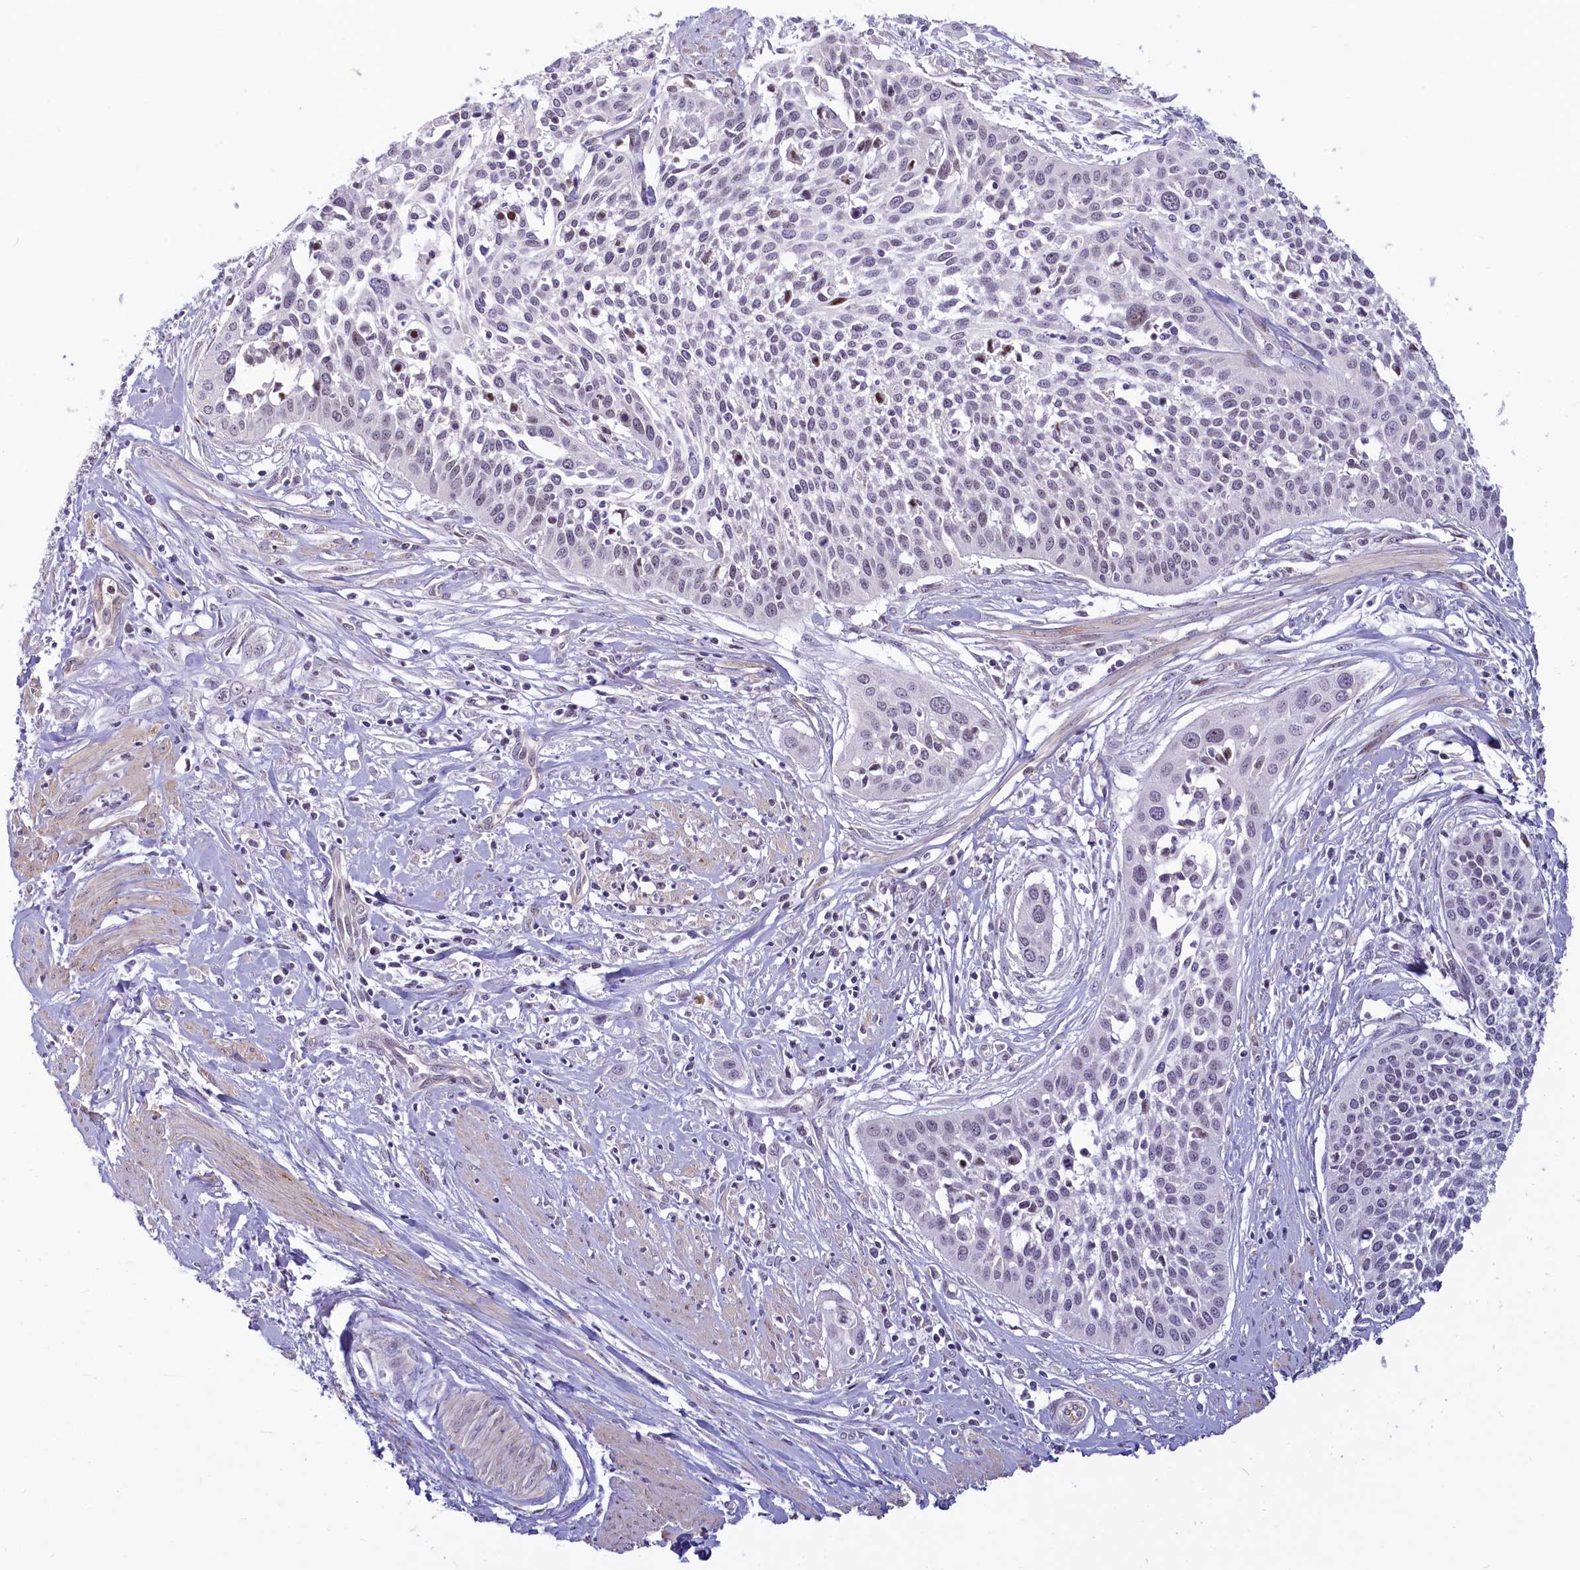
{"staining": {"intensity": "weak", "quantity": "25%-75%", "location": "nuclear"}, "tissue": "cervical cancer", "cell_type": "Tumor cells", "image_type": "cancer", "snomed": [{"axis": "morphology", "description": "Squamous cell carcinoma, NOS"}, {"axis": "topography", "description": "Cervix"}], "caption": "Cervical squamous cell carcinoma was stained to show a protein in brown. There is low levels of weak nuclear staining in about 25%-75% of tumor cells. (brown staining indicates protein expression, while blue staining denotes nuclei).", "gene": "PROCR", "patient": {"sex": "female", "age": 34}}